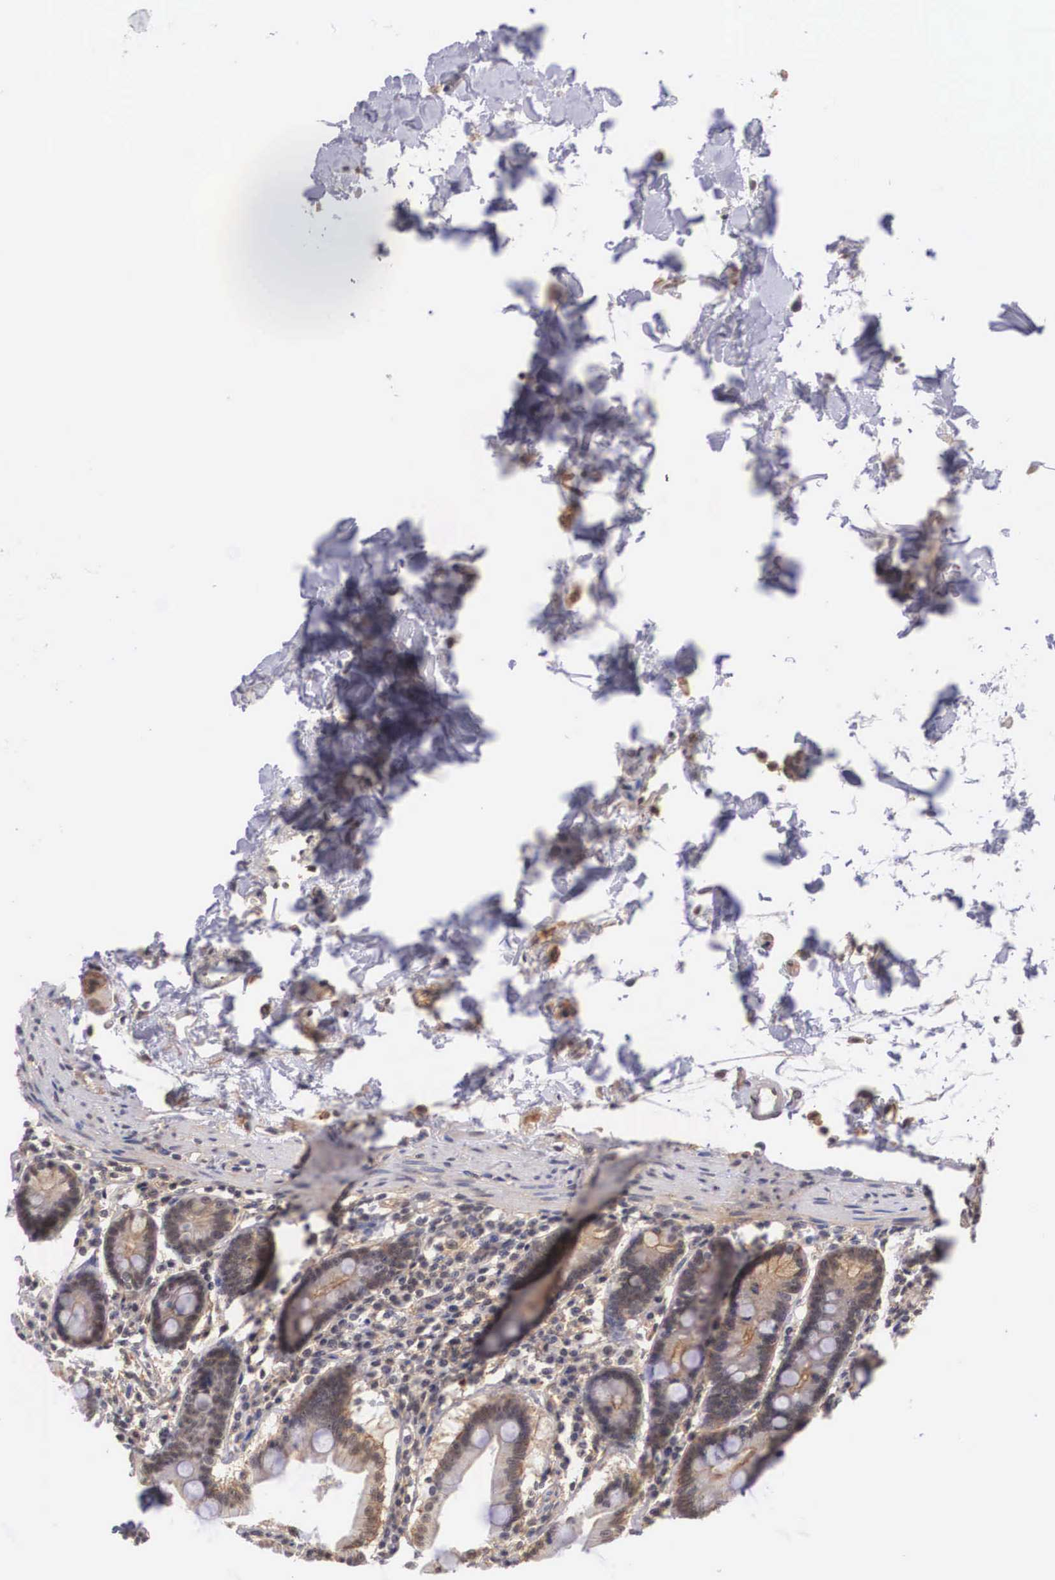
{"staining": {"intensity": "weak", "quantity": "<25%", "location": "nuclear"}, "tissue": "duodenum", "cell_type": "Glandular cells", "image_type": "normal", "snomed": [{"axis": "morphology", "description": "Normal tissue, NOS"}, {"axis": "topography", "description": "Duodenum"}], "caption": "Glandular cells show no significant protein expression in normal duodenum.", "gene": "NR4A2", "patient": {"sex": "female", "age": 77}}